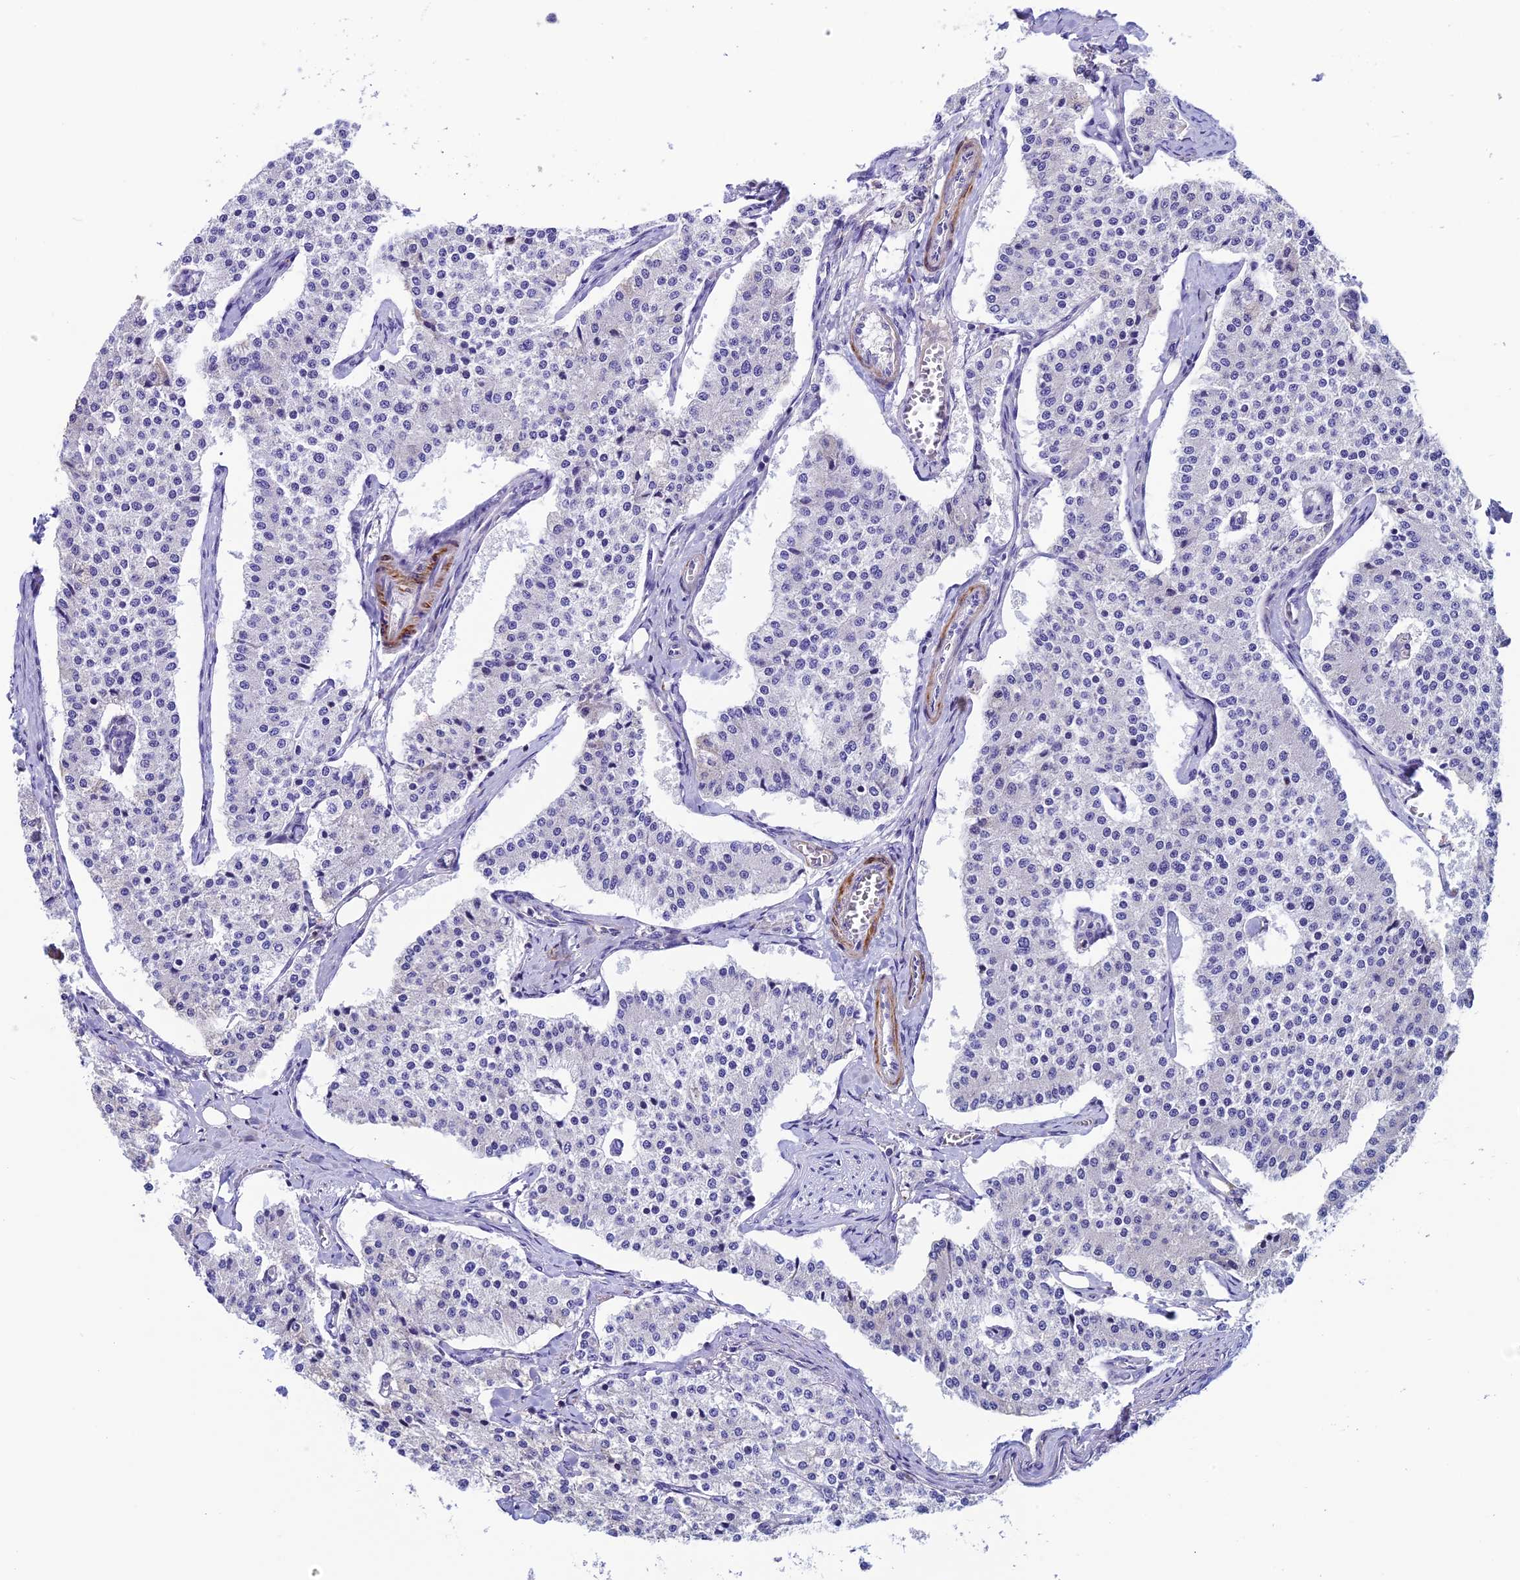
{"staining": {"intensity": "negative", "quantity": "none", "location": "none"}, "tissue": "carcinoid", "cell_type": "Tumor cells", "image_type": "cancer", "snomed": [{"axis": "morphology", "description": "Carcinoid, malignant, NOS"}, {"axis": "topography", "description": "Colon"}], "caption": "Photomicrograph shows no protein expression in tumor cells of carcinoid (malignant) tissue.", "gene": "FAM178B", "patient": {"sex": "female", "age": 52}}